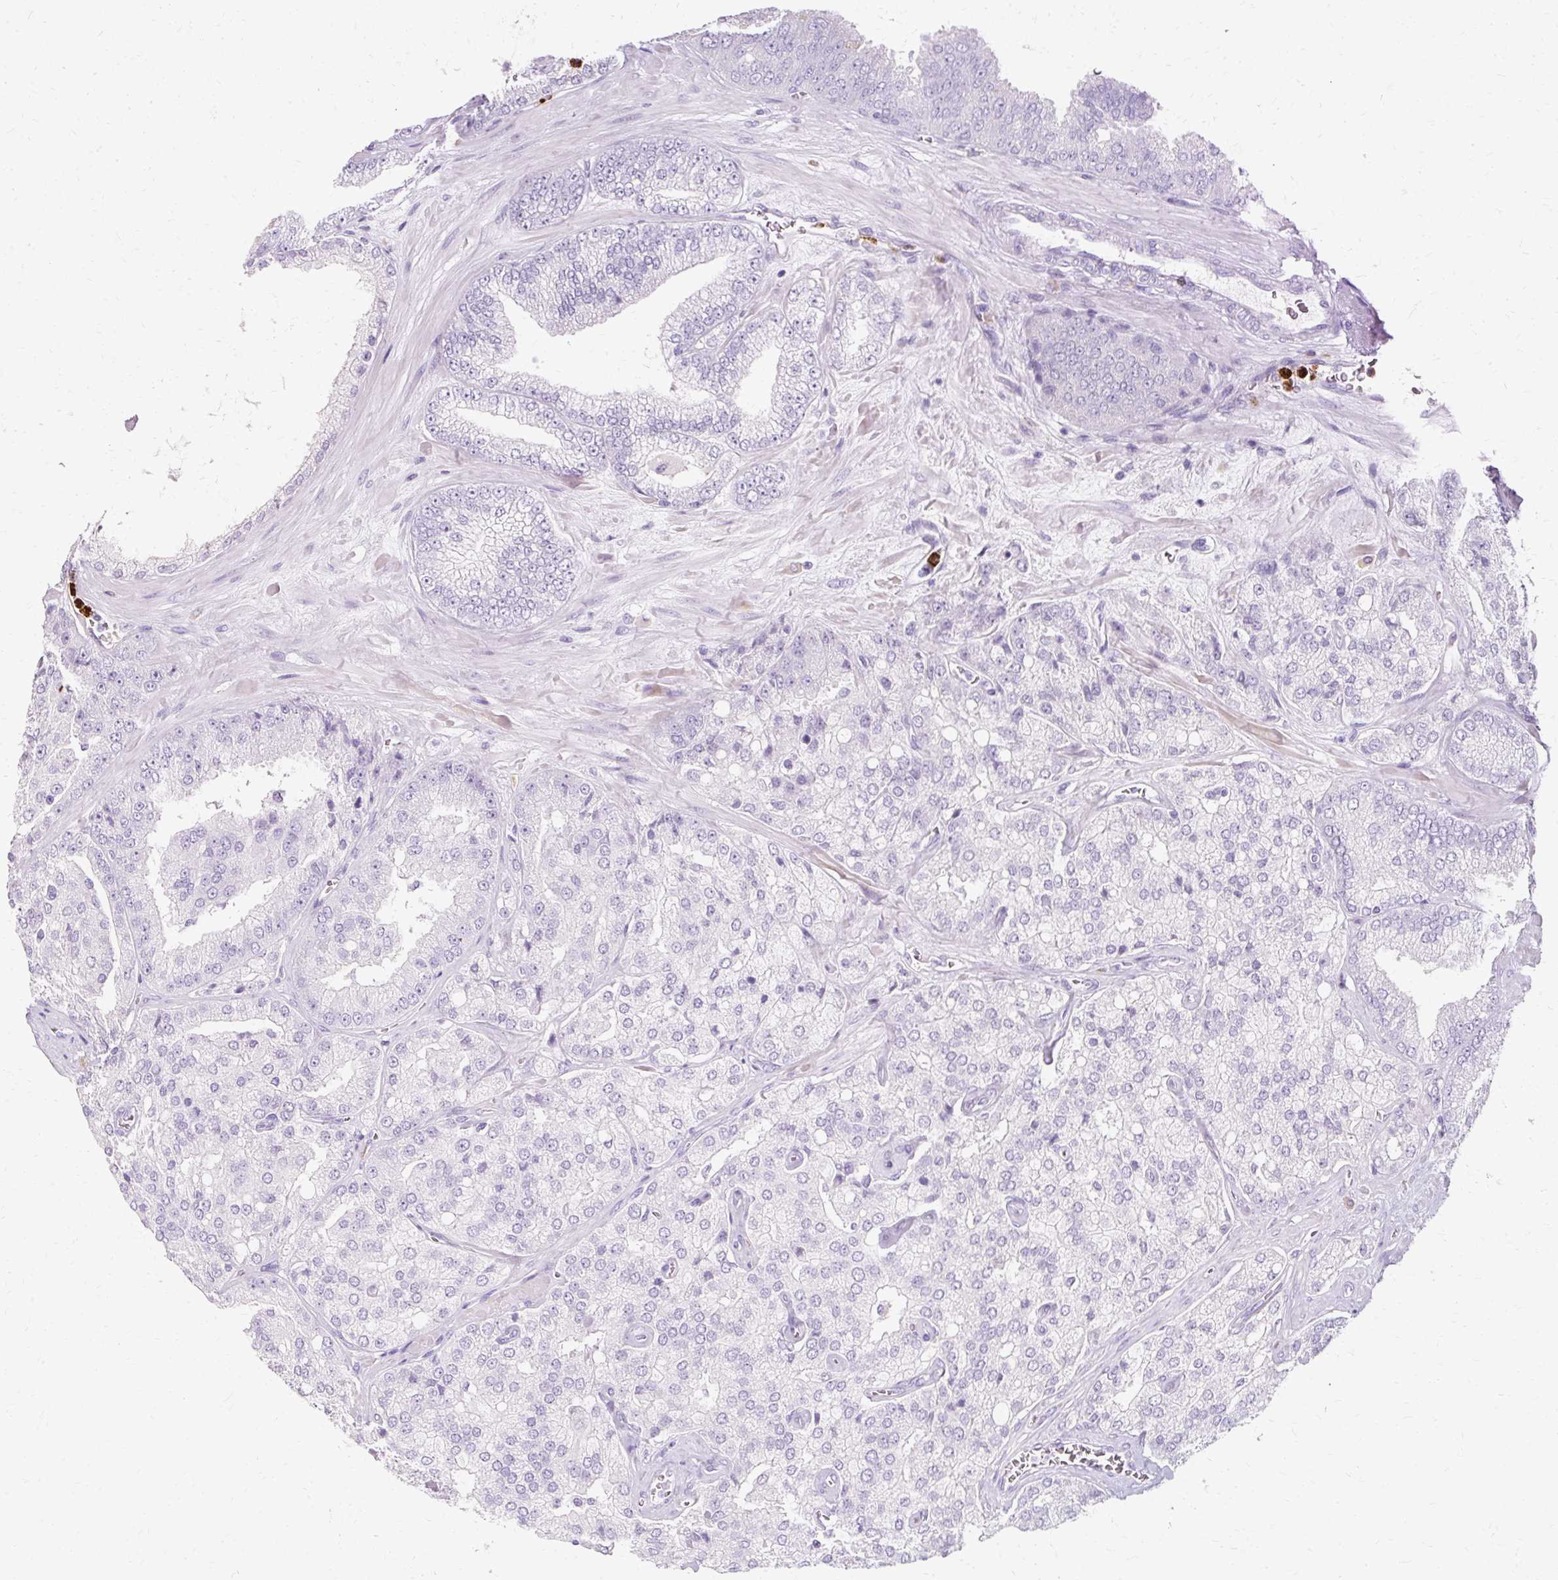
{"staining": {"intensity": "negative", "quantity": "none", "location": "none"}, "tissue": "prostate cancer", "cell_type": "Tumor cells", "image_type": "cancer", "snomed": [{"axis": "morphology", "description": "Adenocarcinoma, High grade"}, {"axis": "topography", "description": "Prostate"}], "caption": "The histopathology image exhibits no significant expression in tumor cells of high-grade adenocarcinoma (prostate). The staining was performed using DAB (3,3'-diaminobenzidine) to visualize the protein expression in brown, while the nuclei were stained in blue with hematoxylin (Magnification: 20x).", "gene": "DEFA1", "patient": {"sex": "male", "age": 68}}